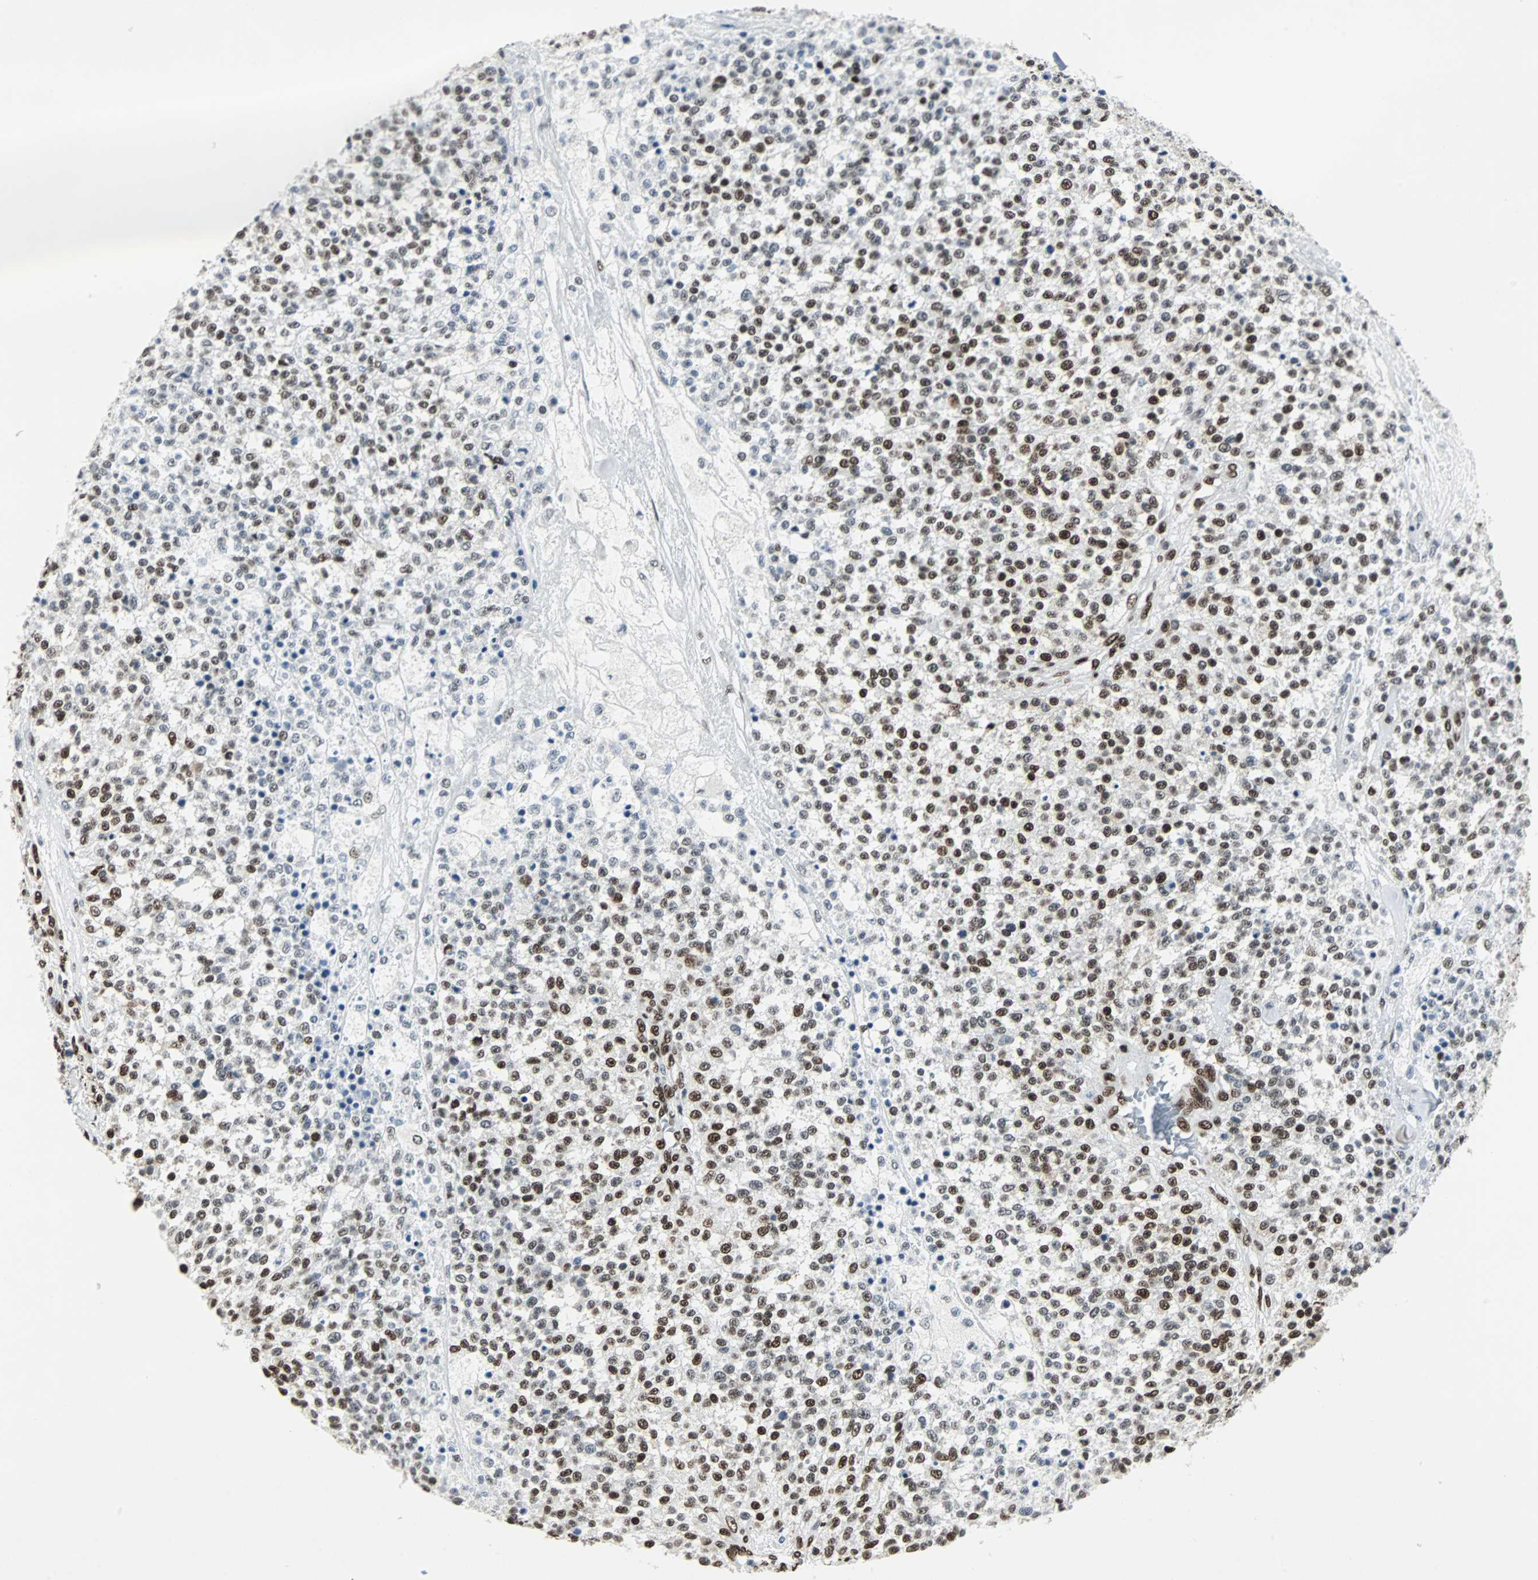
{"staining": {"intensity": "moderate", "quantity": ">75%", "location": "nuclear"}, "tissue": "testis cancer", "cell_type": "Tumor cells", "image_type": "cancer", "snomed": [{"axis": "morphology", "description": "Seminoma, NOS"}, {"axis": "topography", "description": "Testis"}], "caption": "Human testis seminoma stained with a brown dye displays moderate nuclear positive positivity in about >75% of tumor cells.", "gene": "MEF2D", "patient": {"sex": "male", "age": 59}}